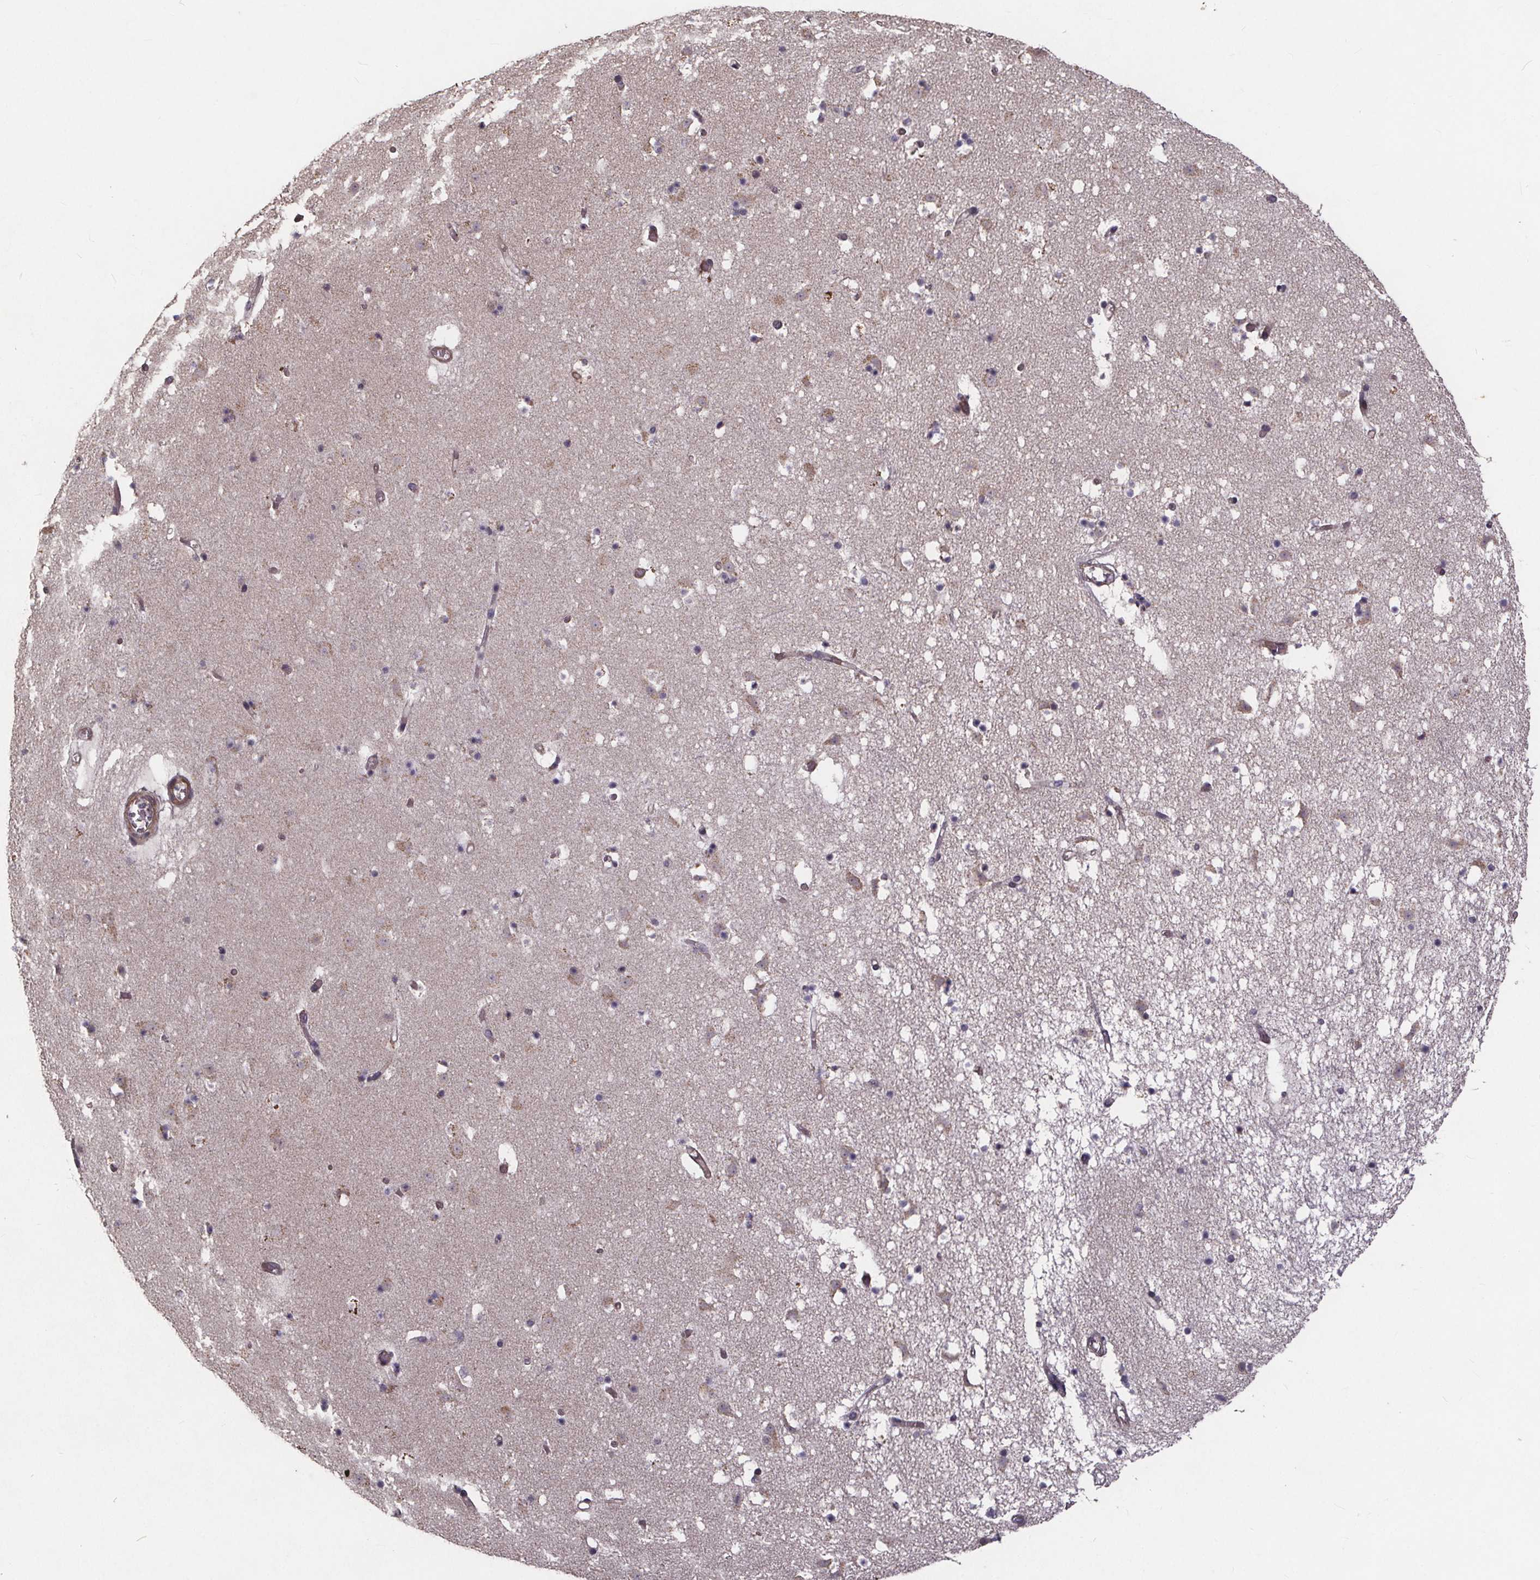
{"staining": {"intensity": "negative", "quantity": "none", "location": "none"}, "tissue": "caudate", "cell_type": "Glial cells", "image_type": "normal", "snomed": [{"axis": "morphology", "description": "Normal tissue, NOS"}, {"axis": "topography", "description": "Lateral ventricle wall"}], "caption": "This micrograph is of normal caudate stained with IHC to label a protein in brown with the nuclei are counter-stained blue. There is no staining in glial cells.", "gene": "YME1L1", "patient": {"sex": "female", "age": 42}}